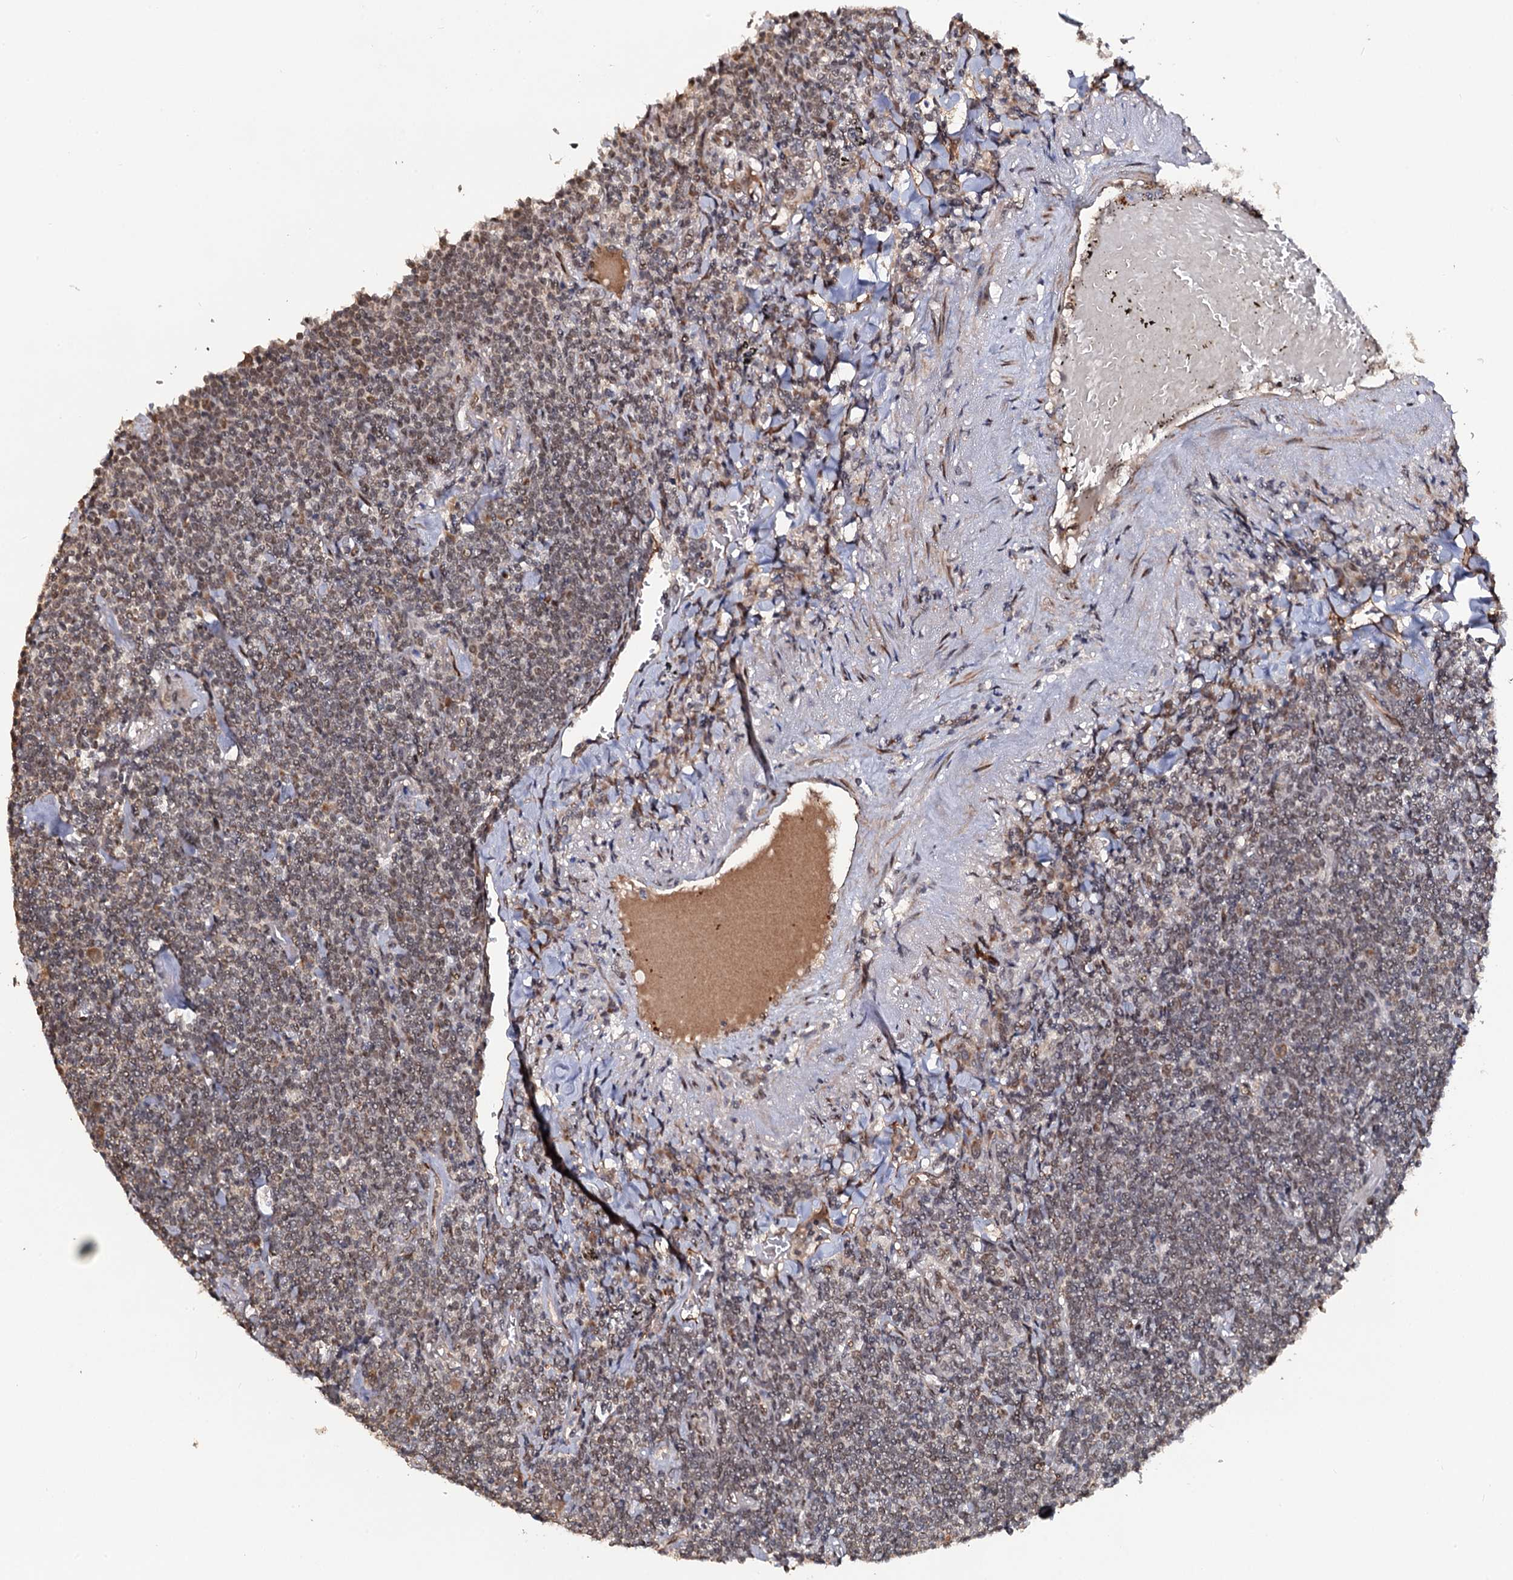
{"staining": {"intensity": "weak", "quantity": "<25%", "location": "nuclear"}, "tissue": "lymphoma", "cell_type": "Tumor cells", "image_type": "cancer", "snomed": [{"axis": "morphology", "description": "Malignant lymphoma, non-Hodgkin's type, Low grade"}, {"axis": "topography", "description": "Lung"}], "caption": "High power microscopy micrograph of an IHC micrograph of low-grade malignant lymphoma, non-Hodgkin's type, revealing no significant staining in tumor cells.", "gene": "LRRC63", "patient": {"sex": "female", "age": 71}}